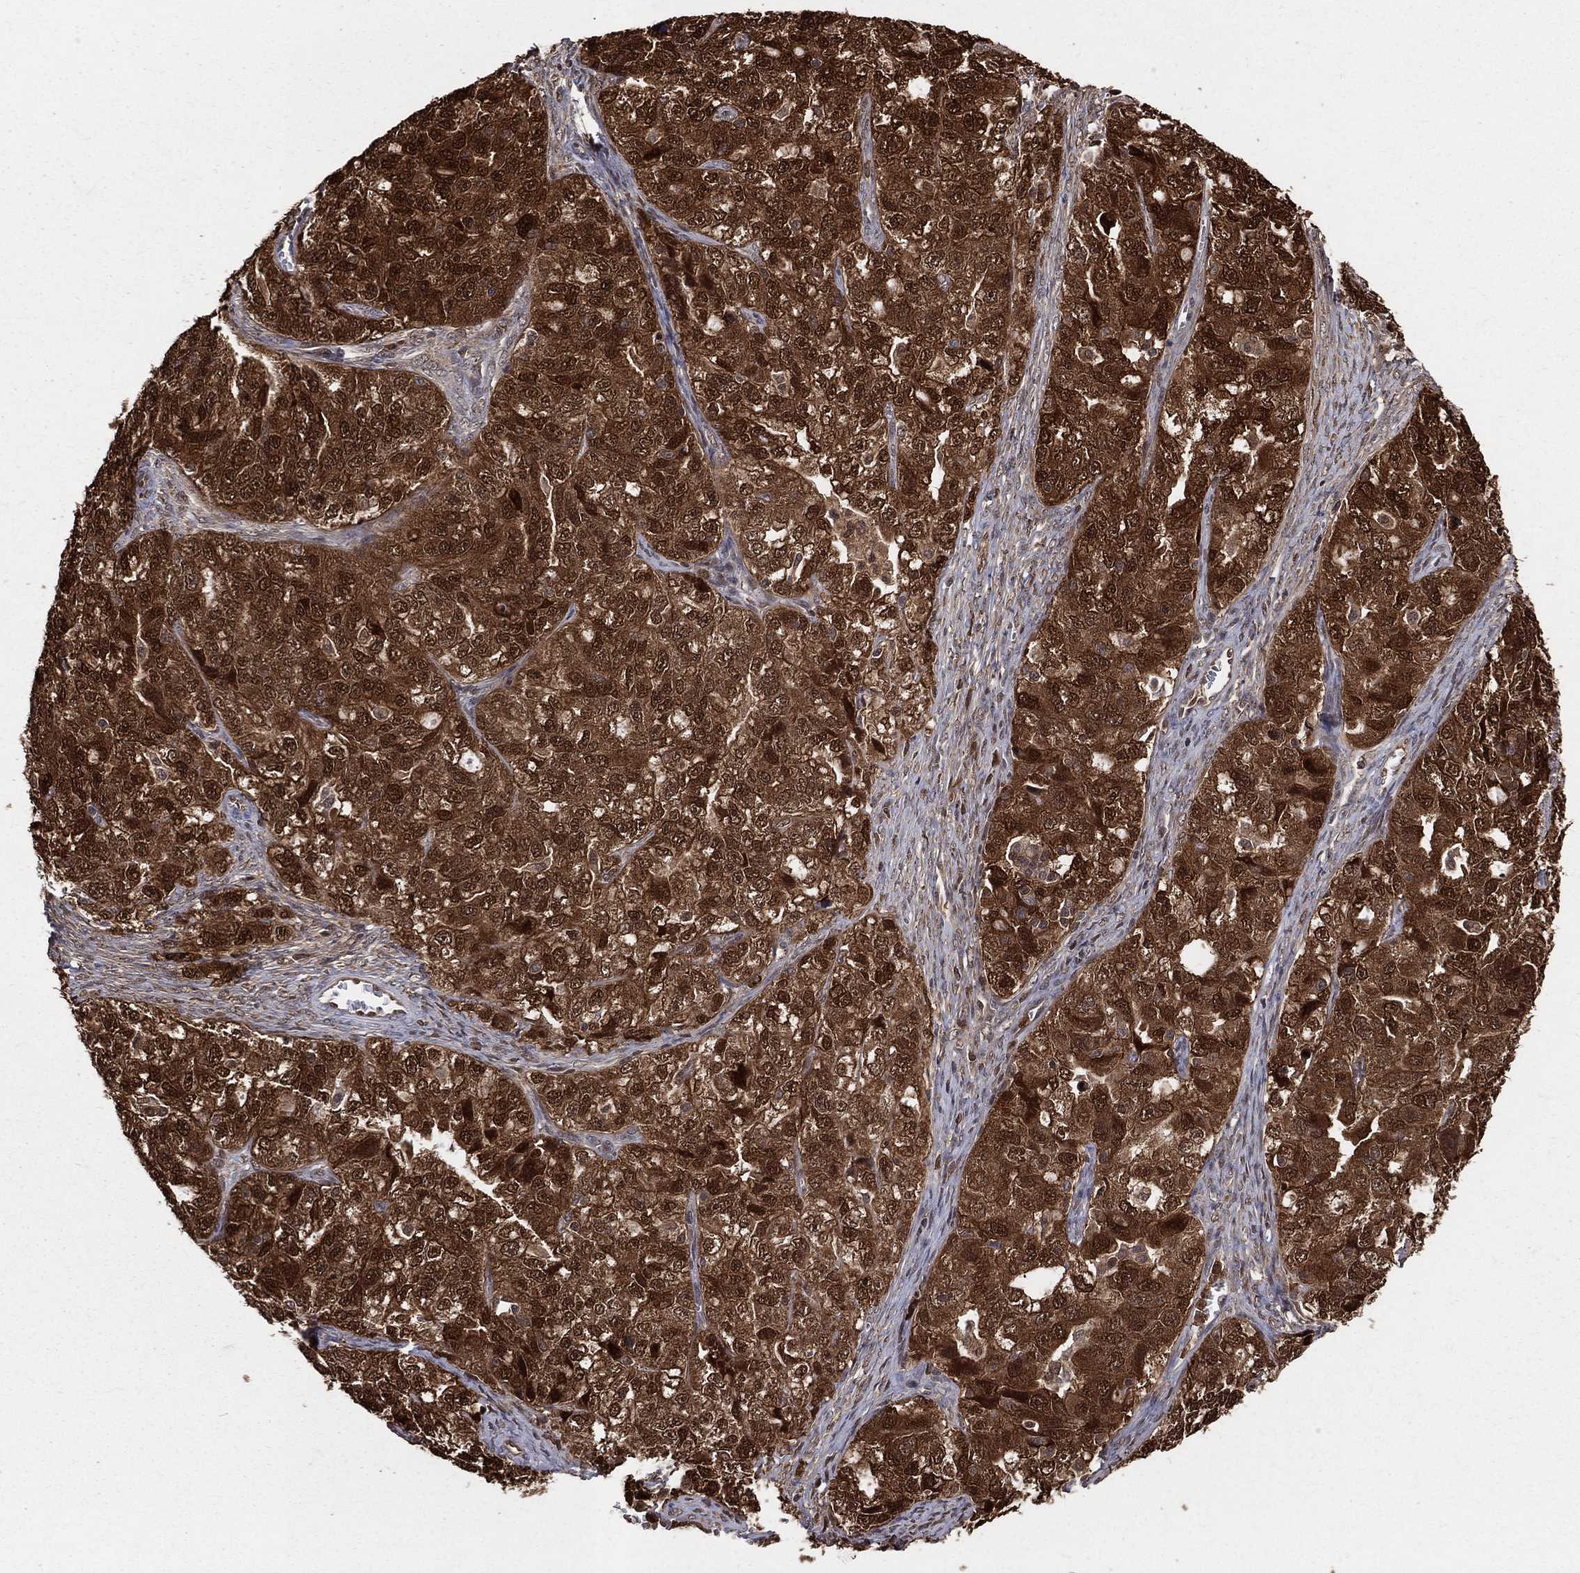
{"staining": {"intensity": "strong", "quantity": ">75%", "location": "cytoplasmic/membranous,nuclear"}, "tissue": "ovarian cancer", "cell_type": "Tumor cells", "image_type": "cancer", "snomed": [{"axis": "morphology", "description": "Cystadenocarcinoma, serous, NOS"}, {"axis": "topography", "description": "Ovary"}], "caption": "High-power microscopy captured an immunohistochemistry histopathology image of ovarian serous cystadenocarcinoma, revealing strong cytoplasmic/membranous and nuclear expression in approximately >75% of tumor cells.", "gene": "ENO1", "patient": {"sex": "female", "age": 51}}